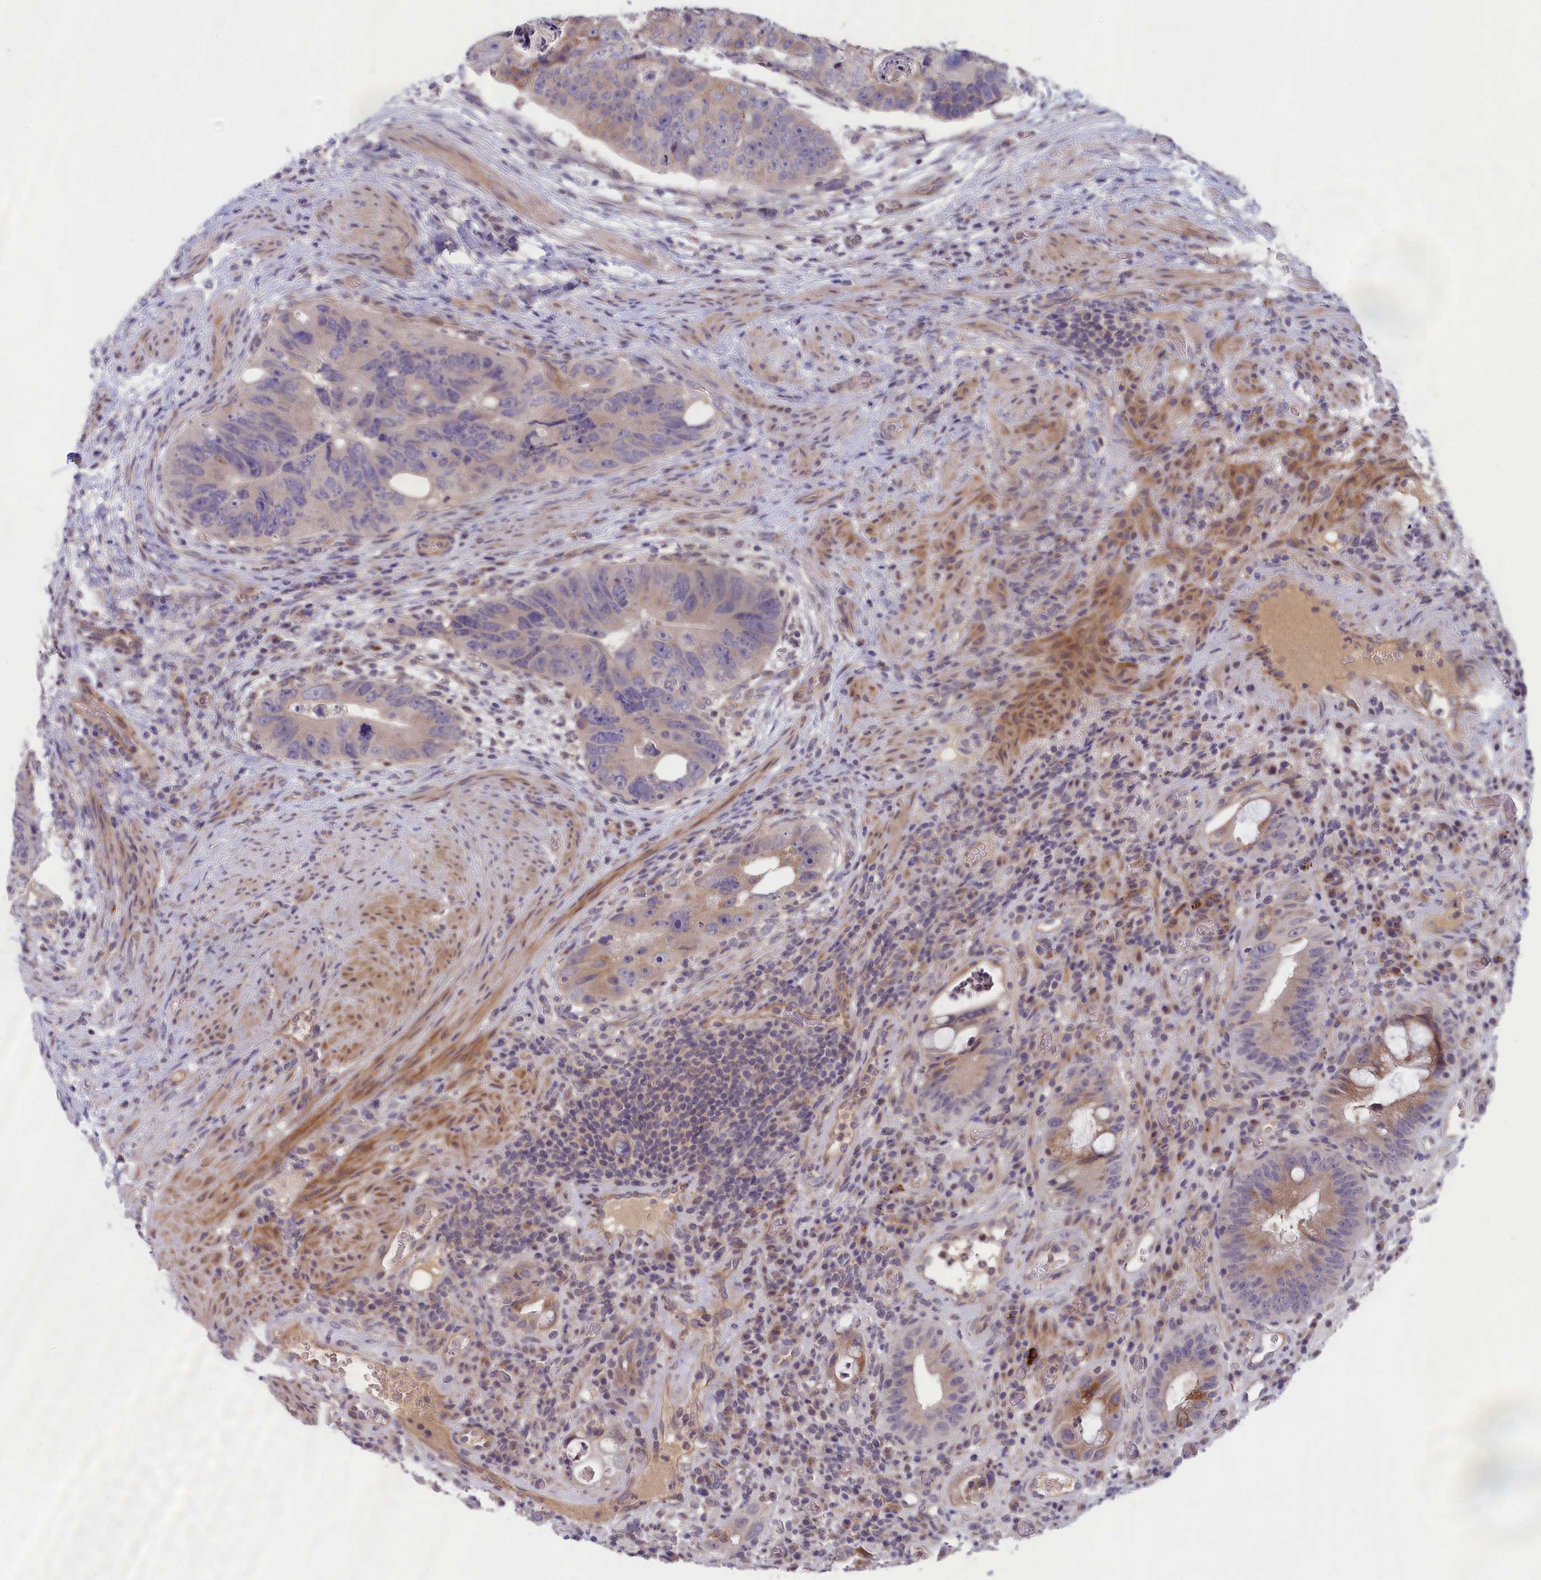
{"staining": {"intensity": "weak", "quantity": "<25%", "location": "cytoplasmic/membranous"}, "tissue": "colorectal cancer", "cell_type": "Tumor cells", "image_type": "cancer", "snomed": [{"axis": "morphology", "description": "Adenocarcinoma, NOS"}, {"axis": "topography", "description": "Rectum"}], "caption": "A high-resolution photomicrograph shows IHC staining of adenocarcinoma (colorectal), which displays no significant staining in tumor cells. Brightfield microscopy of immunohistochemistry (IHC) stained with DAB (brown) and hematoxylin (blue), captured at high magnification.", "gene": "IGFALS", "patient": {"sex": "male", "age": 59}}